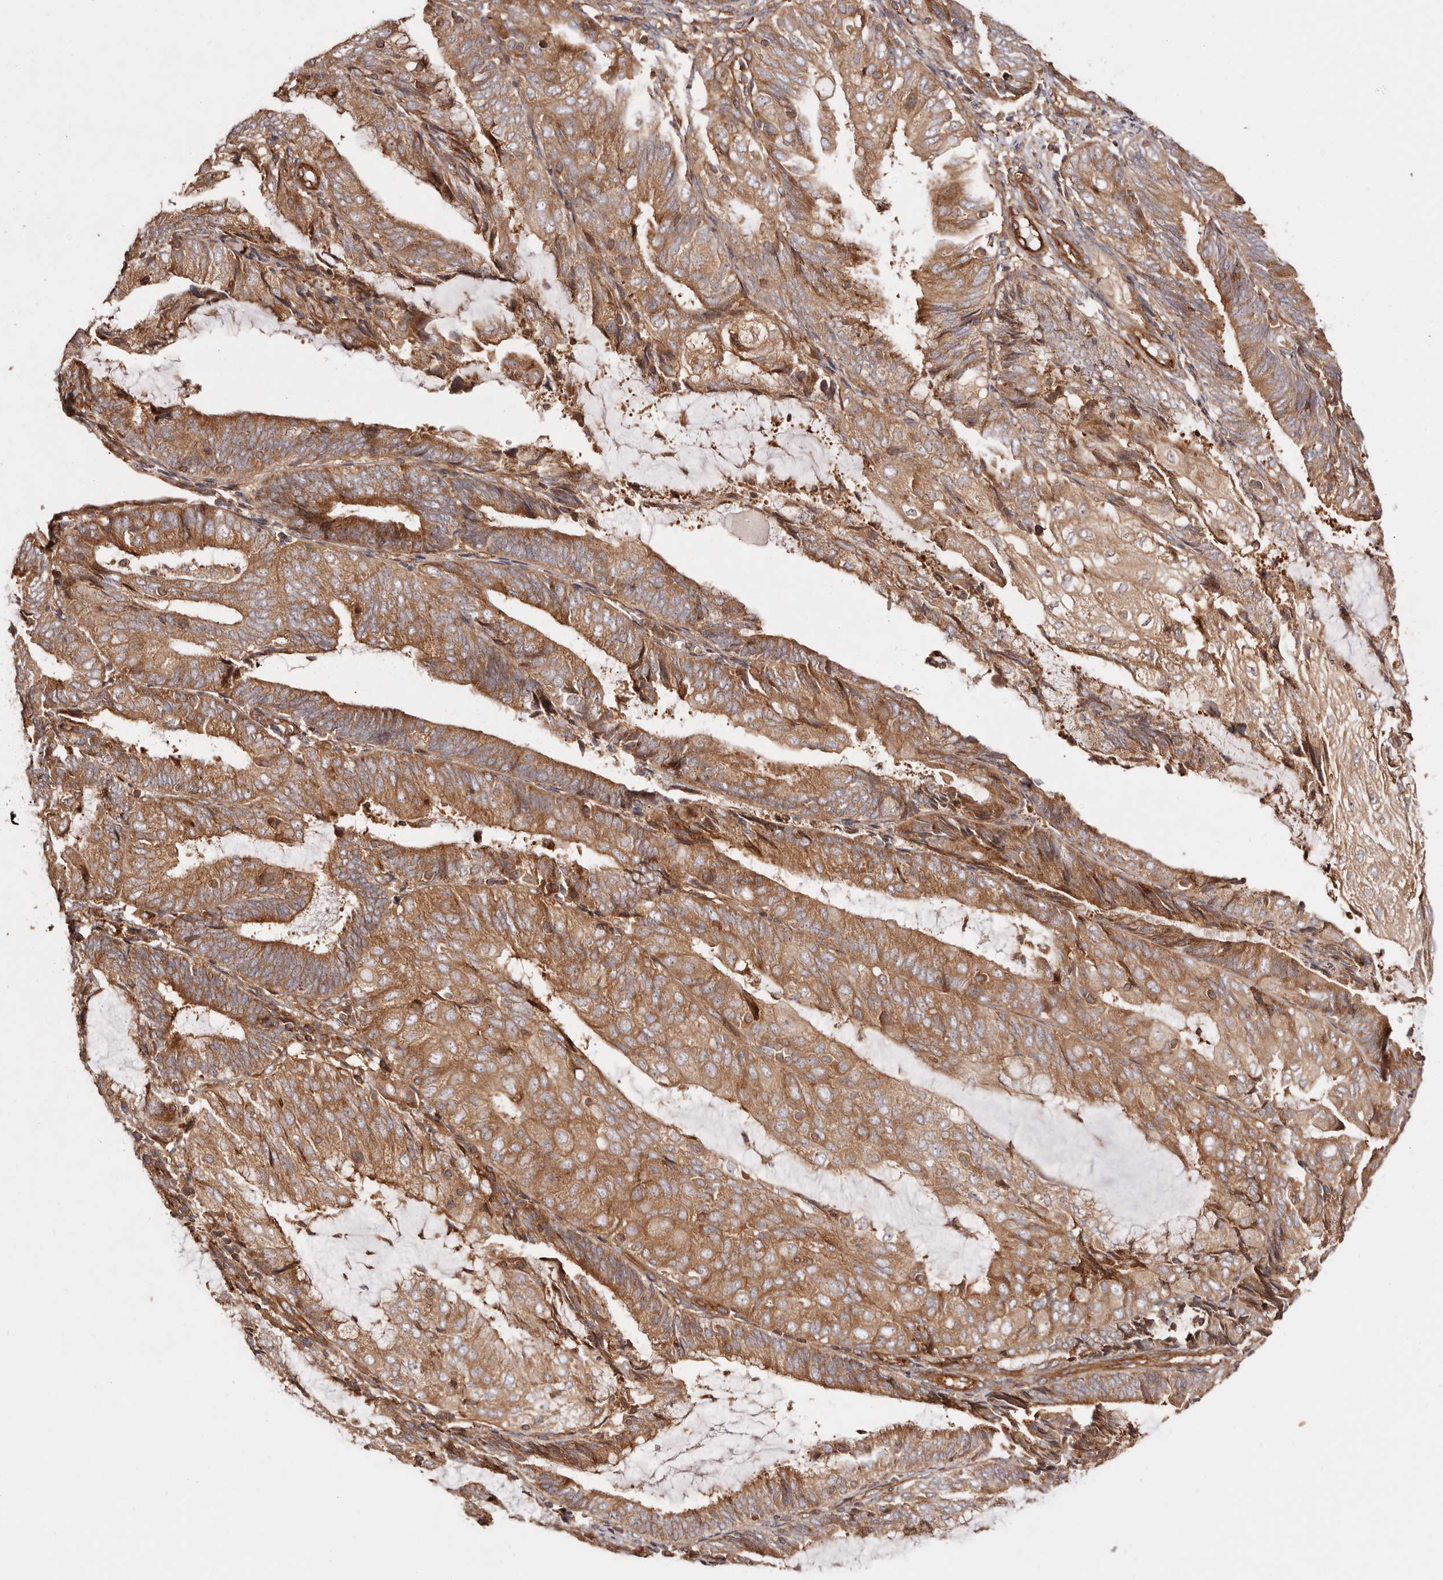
{"staining": {"intensity": "moderate", "quantity": ">75%", "location": "cytoplasmic/membranous"}, "tissue": "endometrial cancer", "cell_type": "Tumor cells", "image_type": "cancer", "snomed": [{"axis": "morphology", "description": "Adenocarcinoma, NOS"}, {"axis": "topography", "description": "Endometrium"}], "caption": "Immunohistochemical staining of human endometrial cancer displays medium levels of moderate cytoplasmic/membranous staining in about >75% of tumor cells. (DAB (3,3'-diaminobenzidine) IHC, brown staining for protein, blue staining for nuclei).", "gene": "RPS6", "patient": {"sex": "female", "age": 81}}